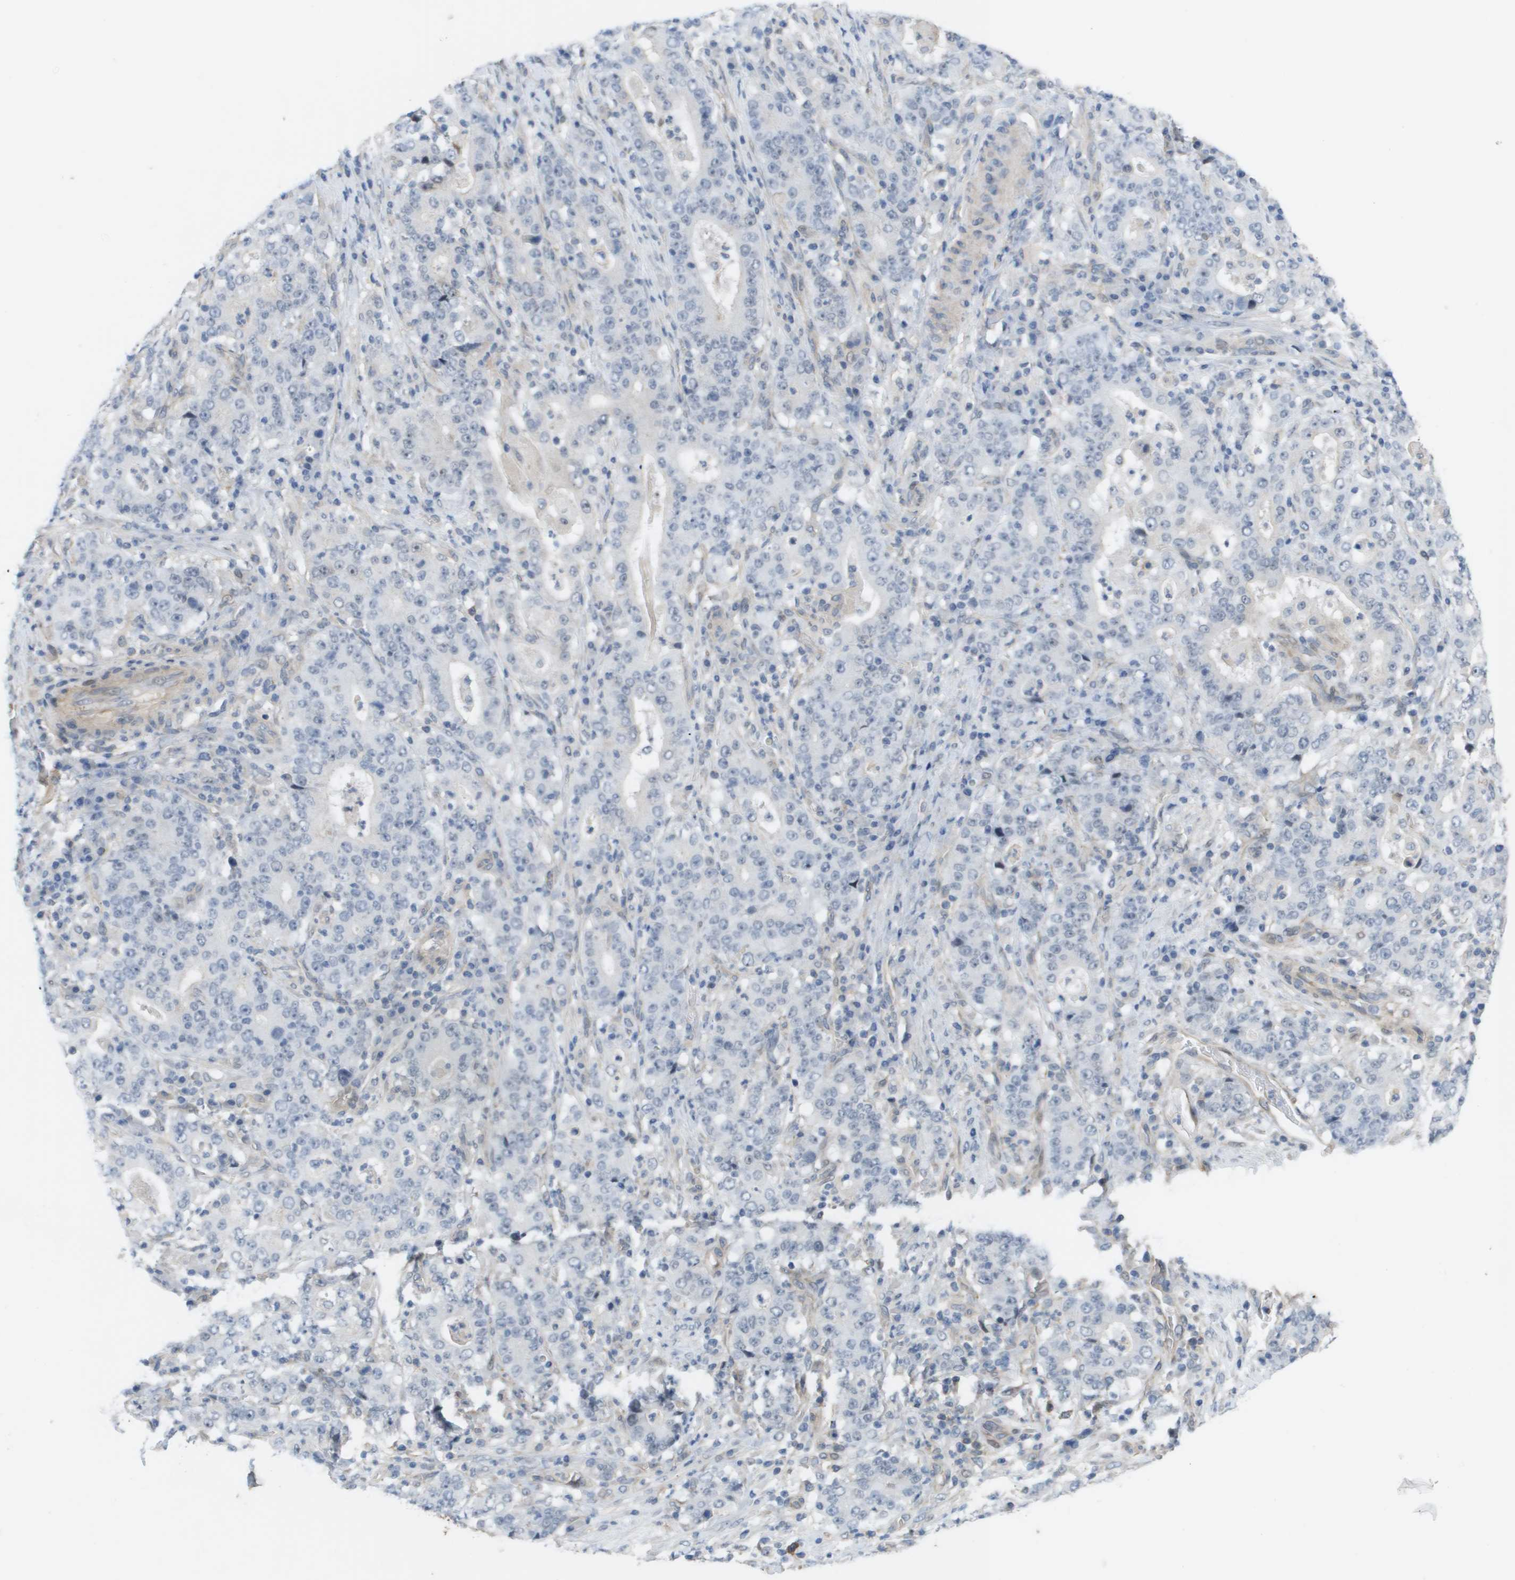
{"staining": {"intensity": "negative", "quantity": "none", "location": "none"}, "tissue": "stomach cancer", "cell_type": "Tumor cells", "image_type": "cancer", "snomed": [{"axis": "morphology", "description": "Normal tissue, NOS"}, {"axis": "morphology", "description": "Adenocarcinoma, NOS"}, {"axis": "topography", "description": "Stomach, upper"}, {"axis": "topography", "description": "Stomach"}], "caption": "This is an immunohistochemistry (IHC) micrograph of human stomach cancer. There is no expression in tumor cells.", "gene": "MTARC2", "patient": {"sex": "male", "age": 59}}